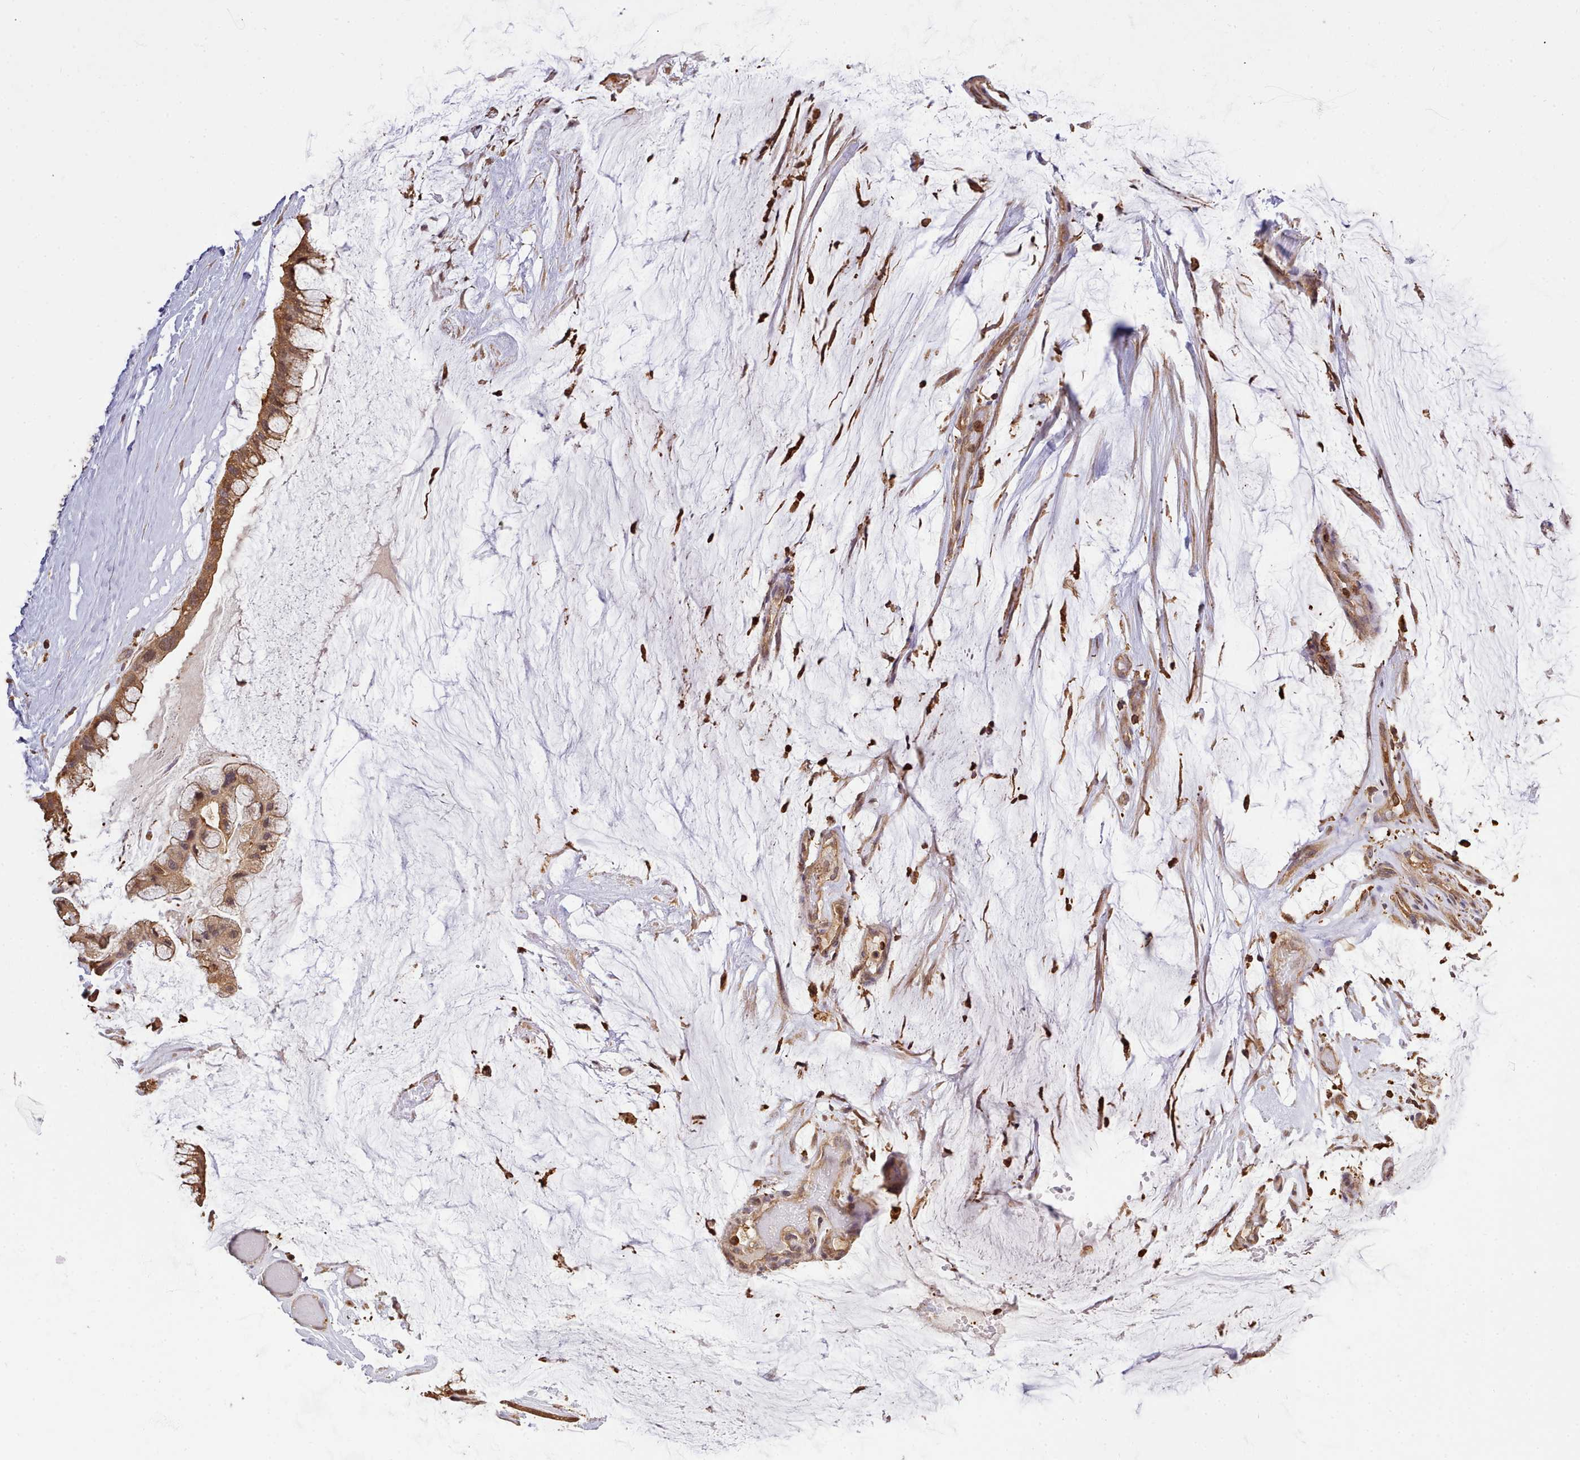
{"staining": {"intensity": "moderate", "quantity": ">75%", "location": "cytoplasmic/membranous"}, "tissue": "ovarian cancer", "cell_type": "Tumor cells", "image_type": "cancer", "snomed": [{"axis": "morphology", "description": "Cystadenocarcinoma, mucinous, NOS"}, {"axis": "topography", "description": "Ovary"}], "caption": "Immunohistochemistry (IHC) (DAB) staining of human ovarian mucinous cystadenocarcinoma exhibits moderate cytoplasmic/membranous protein expression in approximately >75% of tumor cells. (DAB (3,3'-diaminobenzidine) IHC with brightfield microscopy, high magnification).", "gene": "CAPZA1", "patient": {"sex": "female", "age": 39}}